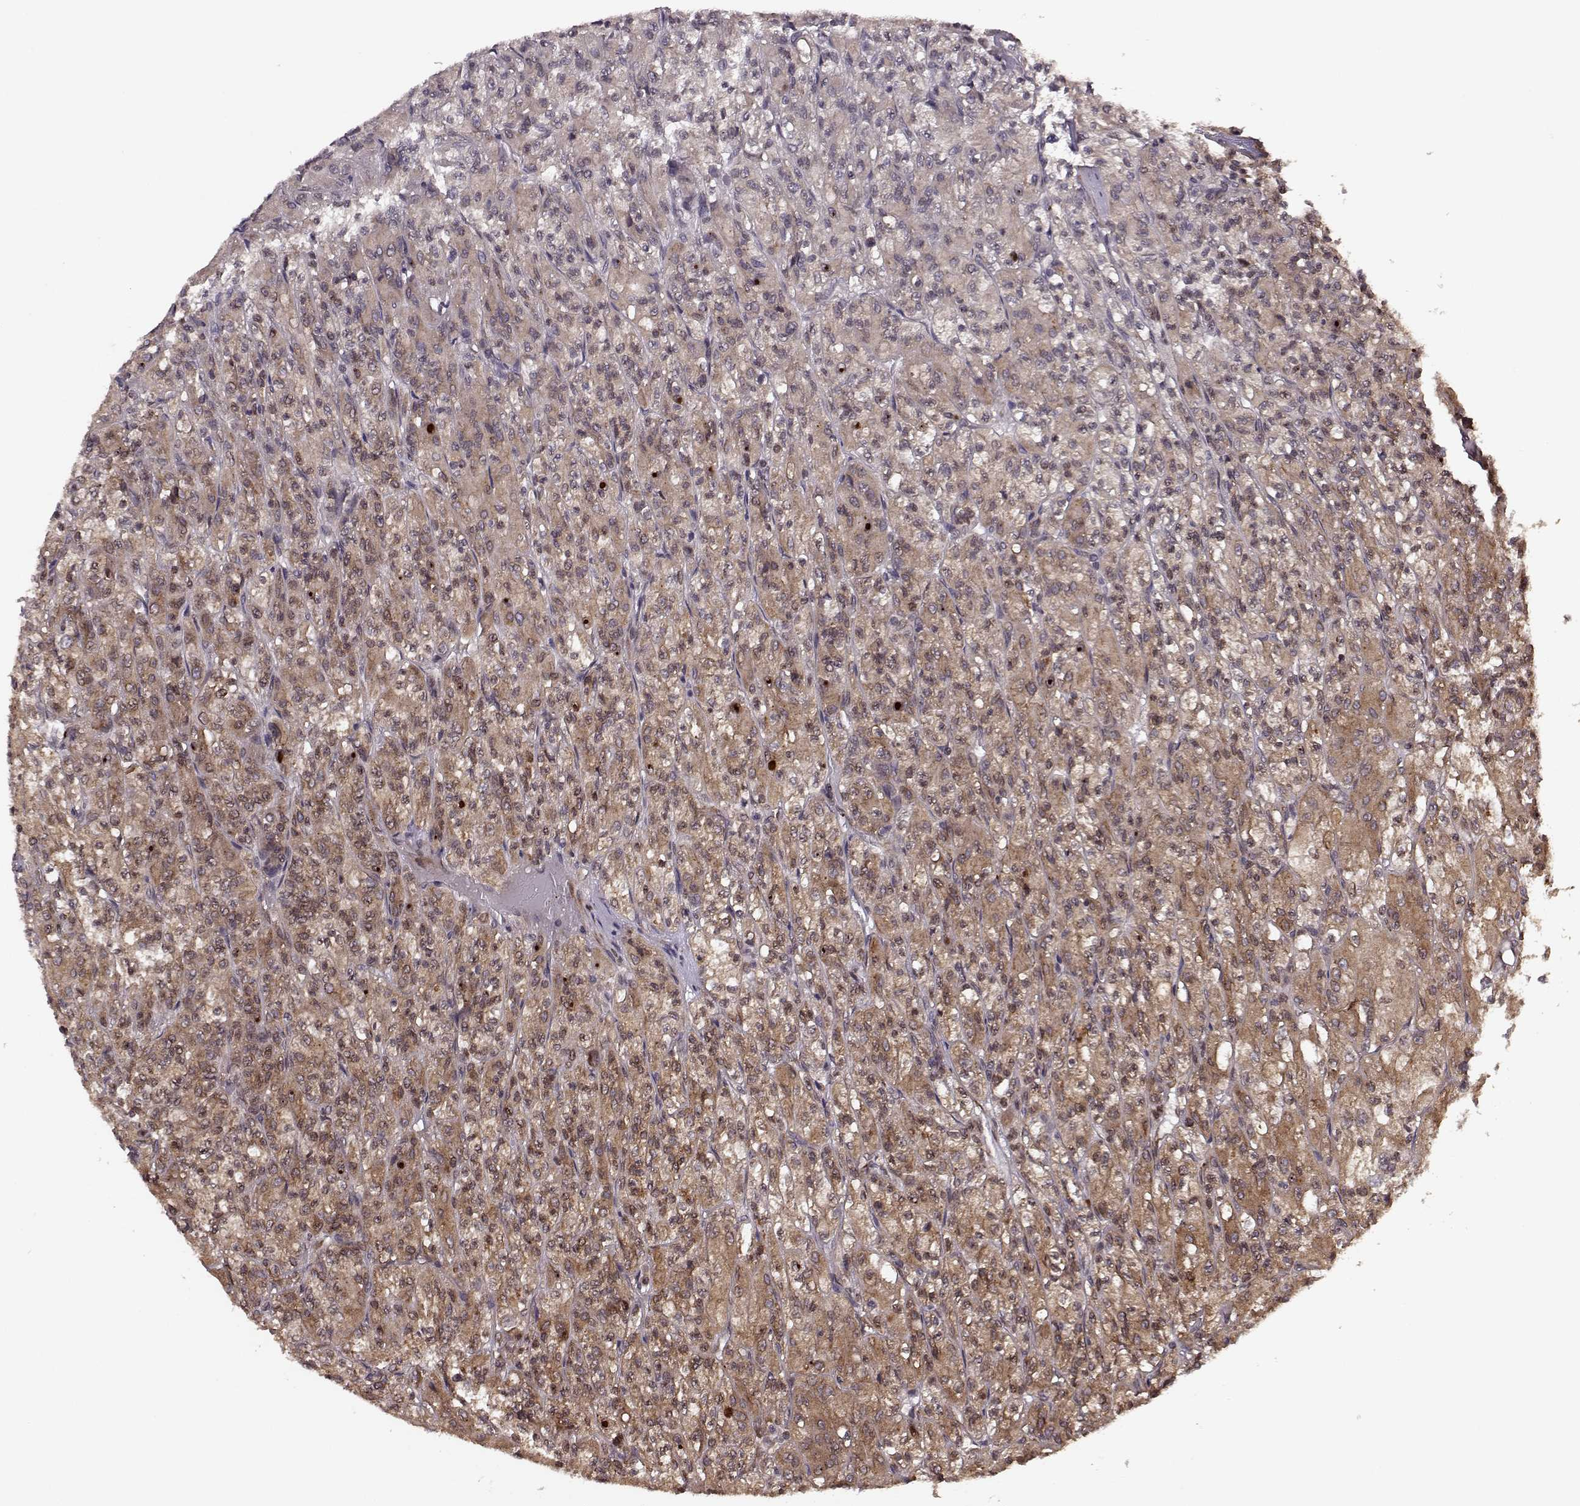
{"staining": {"intensity": "moderate", "quantity": "25%-75%", "location": "cytoplasmic/membranous"}, "tissue": "renal cancer", "cell_type": "Tumor cells", "image_type": "cancer", "snomed": [{"axis": "morphology", "description": "Adenocarcinoma, NOS"}, {"axis": "topography", "description": "Kidney"}], "caption": "About 25%-75% of tumor cells in human adenocarcinoma (renal) display moderate cytoplasmic/membranous protein staining as visualized by brown immunohistochemical staining.", "gene": "YIPF5", "patient": {"sex": "female", "age": 70}}